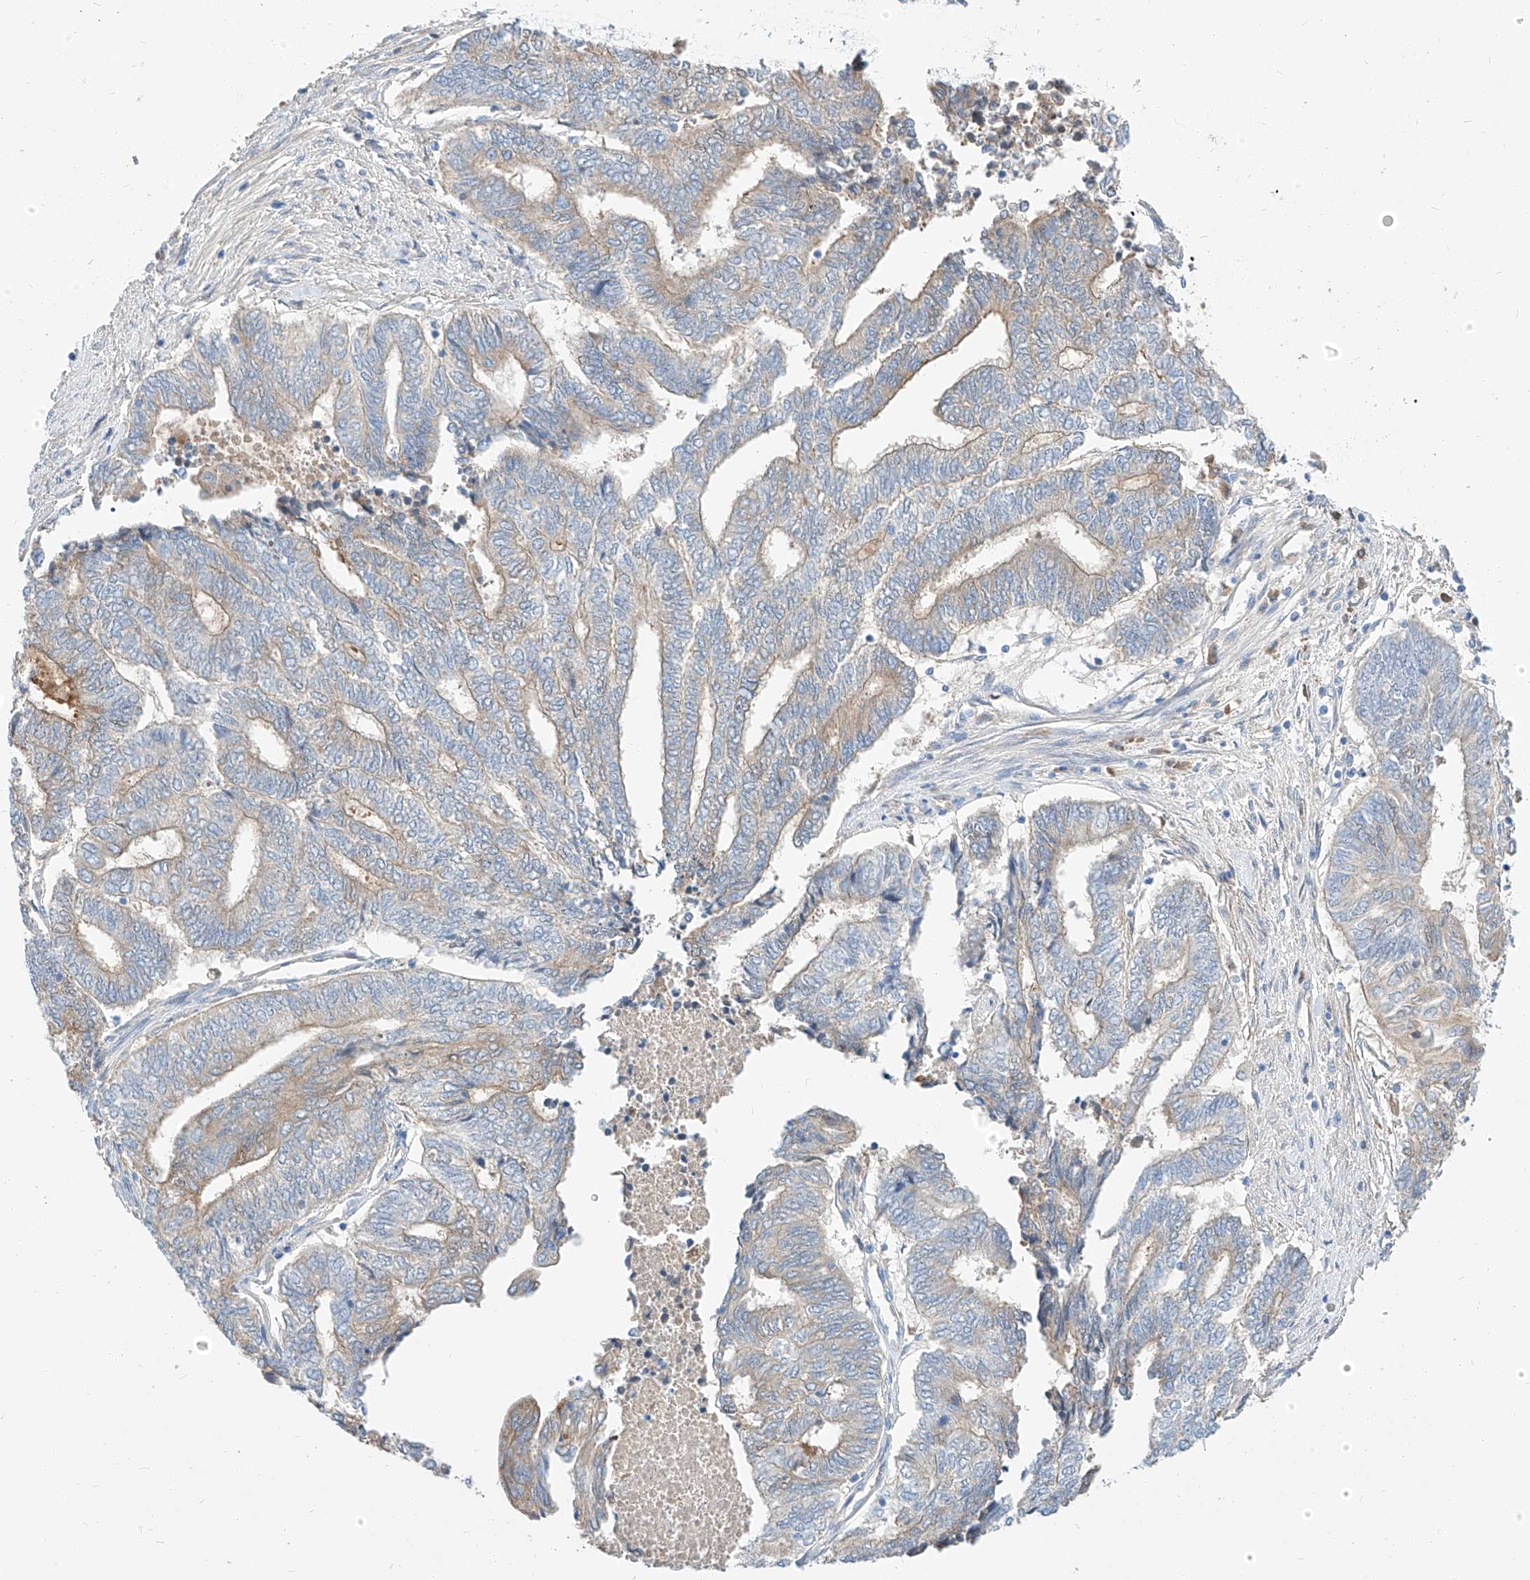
{"staining": {"intensity": "moderate", "quantity": "<25%", "location": "cytoplasmic/membranous"}, "tissue": "endometrial cancer", "cell_type": "Tumor cells", "image_type": "cancer", "snomed": [{"axis": "morphology", "description": "Adenocarcinoma, NOS"}, {"axis": "topography", "description": "Uterus"}, {"axis": "topography", "description": "Endometrium"}], "caption": "A brown stain labels moderate cytoplasmic/membranous positivity of a protein in adenocarcinoma (endometrial) tumor cells. The protein is stained brown, and the nuclei are stained in blue (DAB (3,3'-diaminobenzidine) IHC with brightfield microscopy, high magnification).", "gene": "MAP7", "patient": {"sex": "female", "age": 70}}